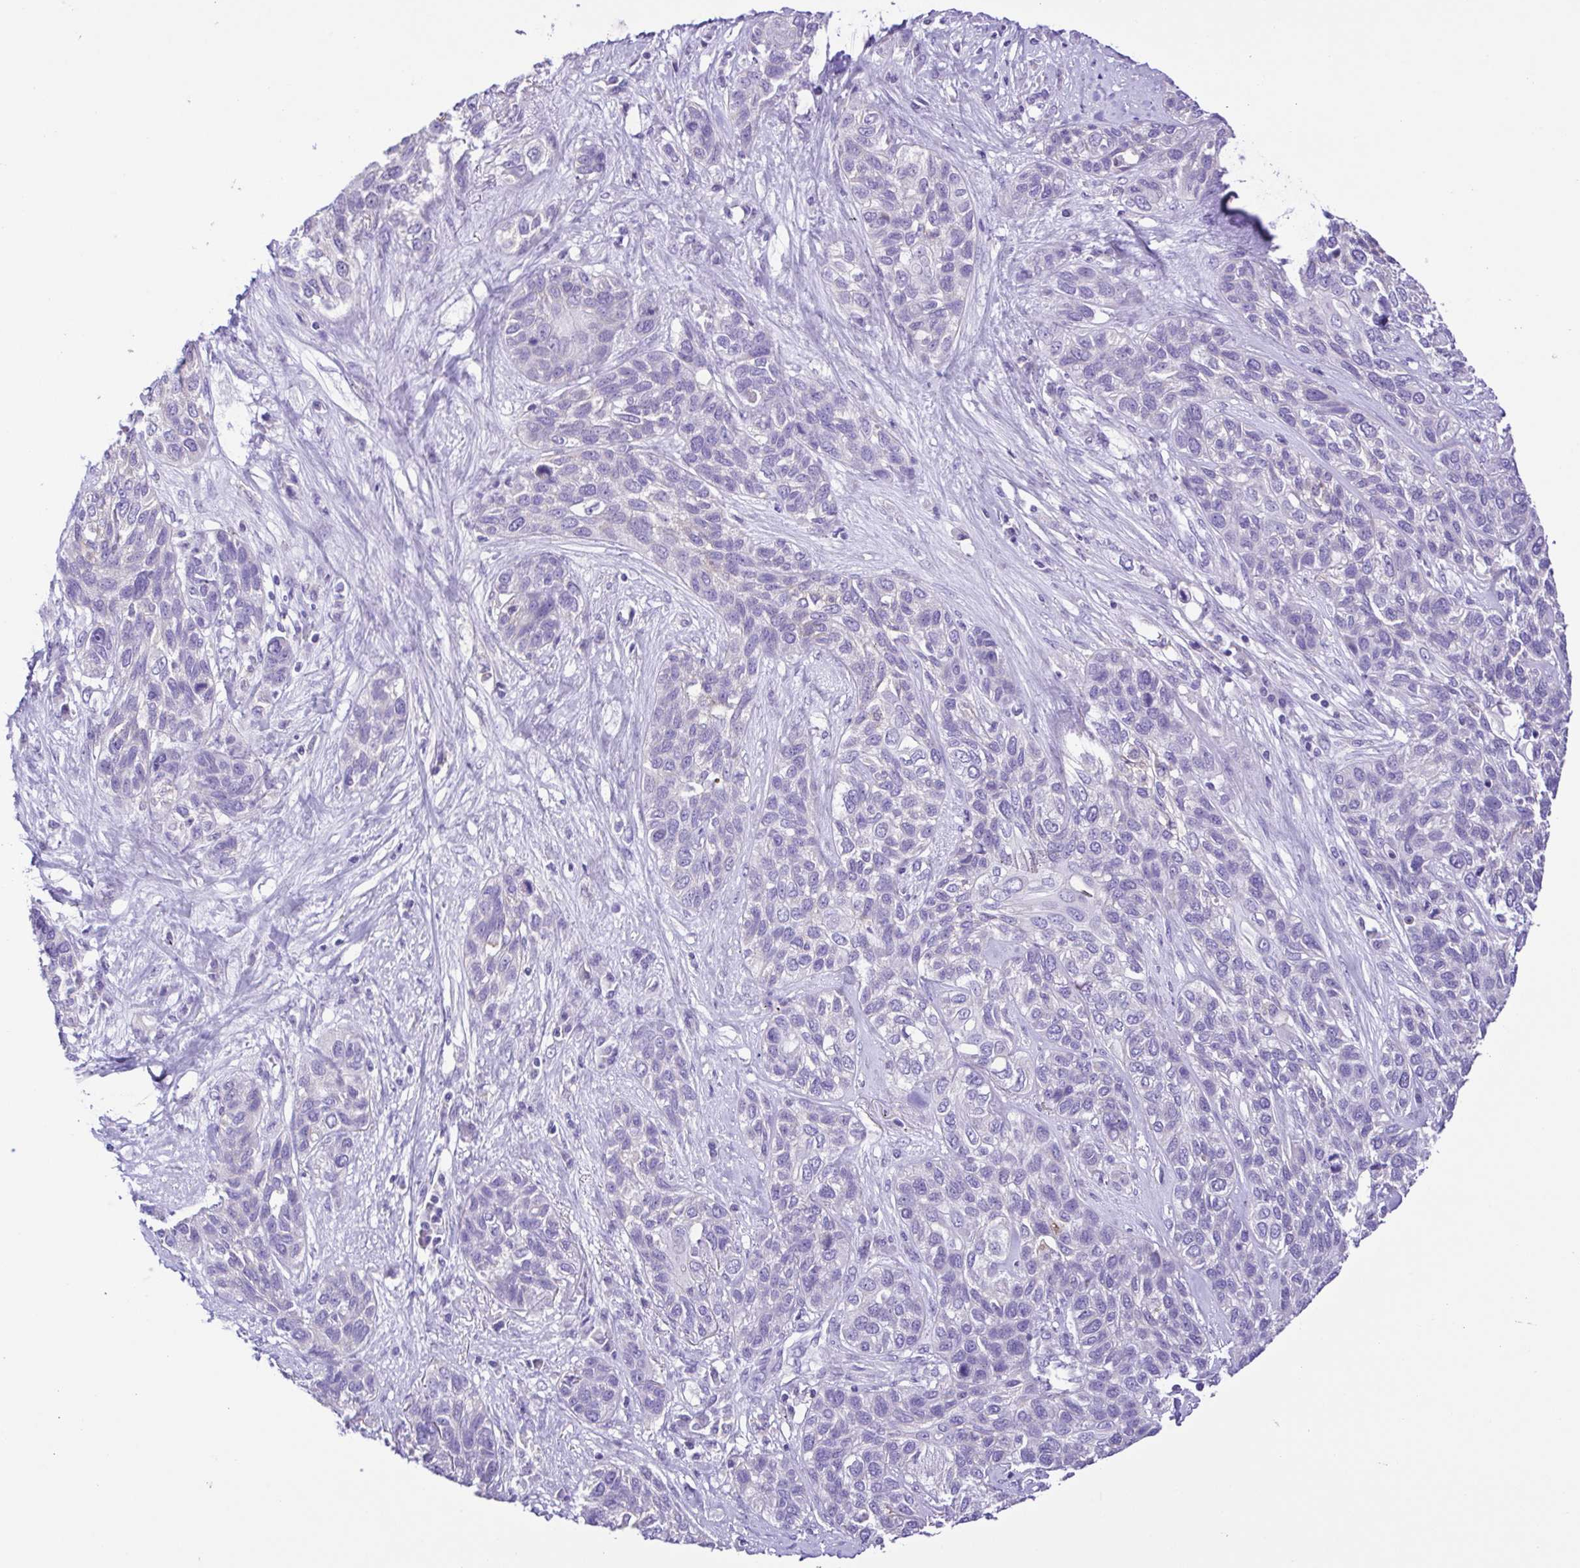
{"staining": {"intensity": "negative", "quantity": "none", "location": "none"}, "tissue": "lung cancer", "cell_type": "Tumor cells", "image_type": "cancer", "snomed": [{"axis": "morphology", "description": "Squamous cell carcinoma, NOS"}, {"axis": "topography", "description": "Lung"}], "caption": "The image exhibits no staining of tumor cells in squamous cell carcinoma (lung).", "gene": "CD72", "patient": {"sex": "female", "age": 70}}